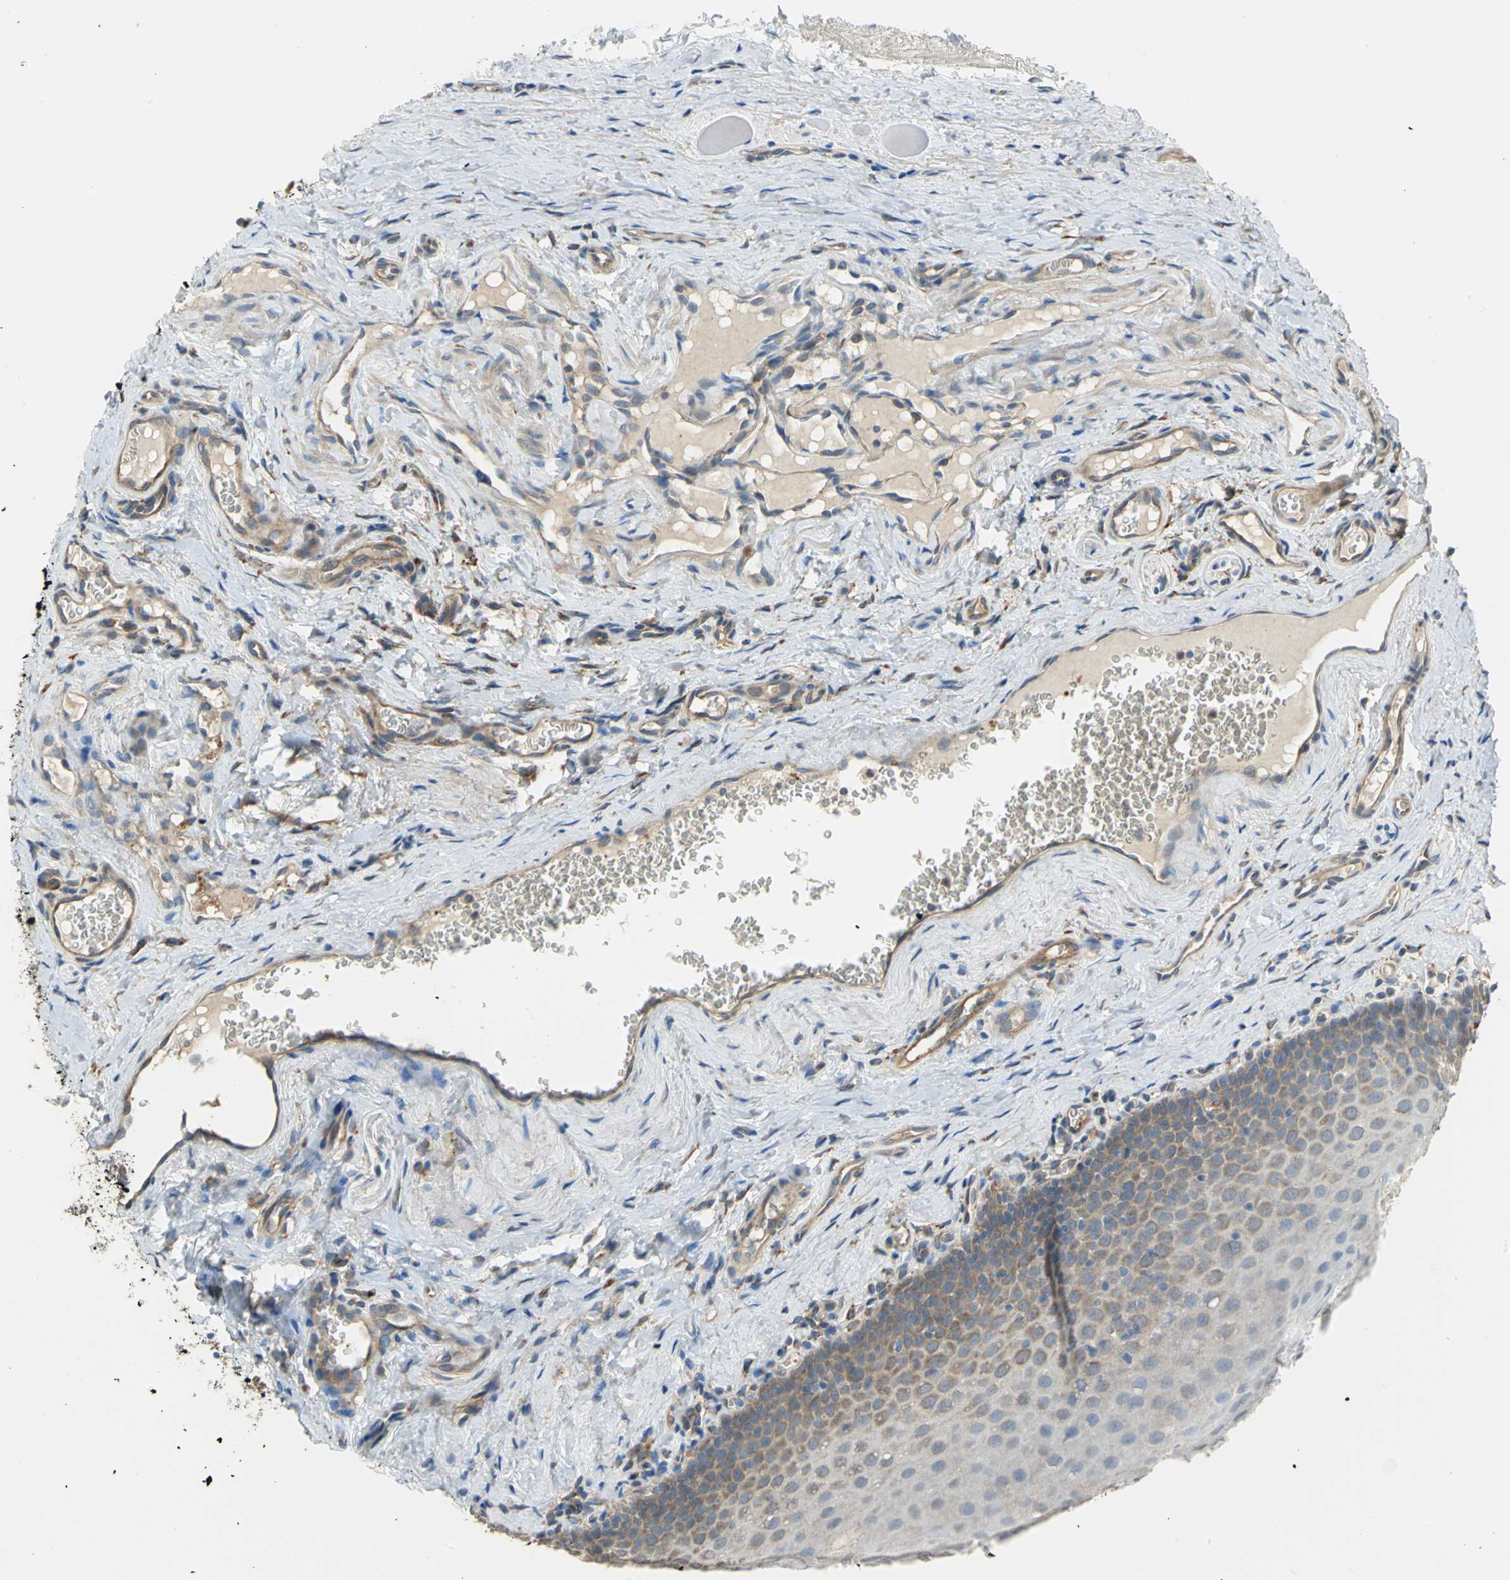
{"staining": {"intensity": "weak", "quantity": "25%-75%", "location": "cytoplasmic/membranous,nuclear"}, "tissue": "oral mucosa", "cell_type": "Squamous epithelial cells", "image_type": "normal", "snomed": [{"axis": "morphology", "description": "Normal tissue, NOS"}, {"axis": "topography", "description": "Oral tissue"}], "caption": "Squamous epithelial cells display low levels of weak cytoplasmic/membranous,nuclear staining in approximately 25%-75% of cells in unremarkable human oral mucosa. (Brightfield microscopy of DAB IHC at high magnification).", "gene": "DIAPH2", "patient": {"sex": "male", "age": 20}}